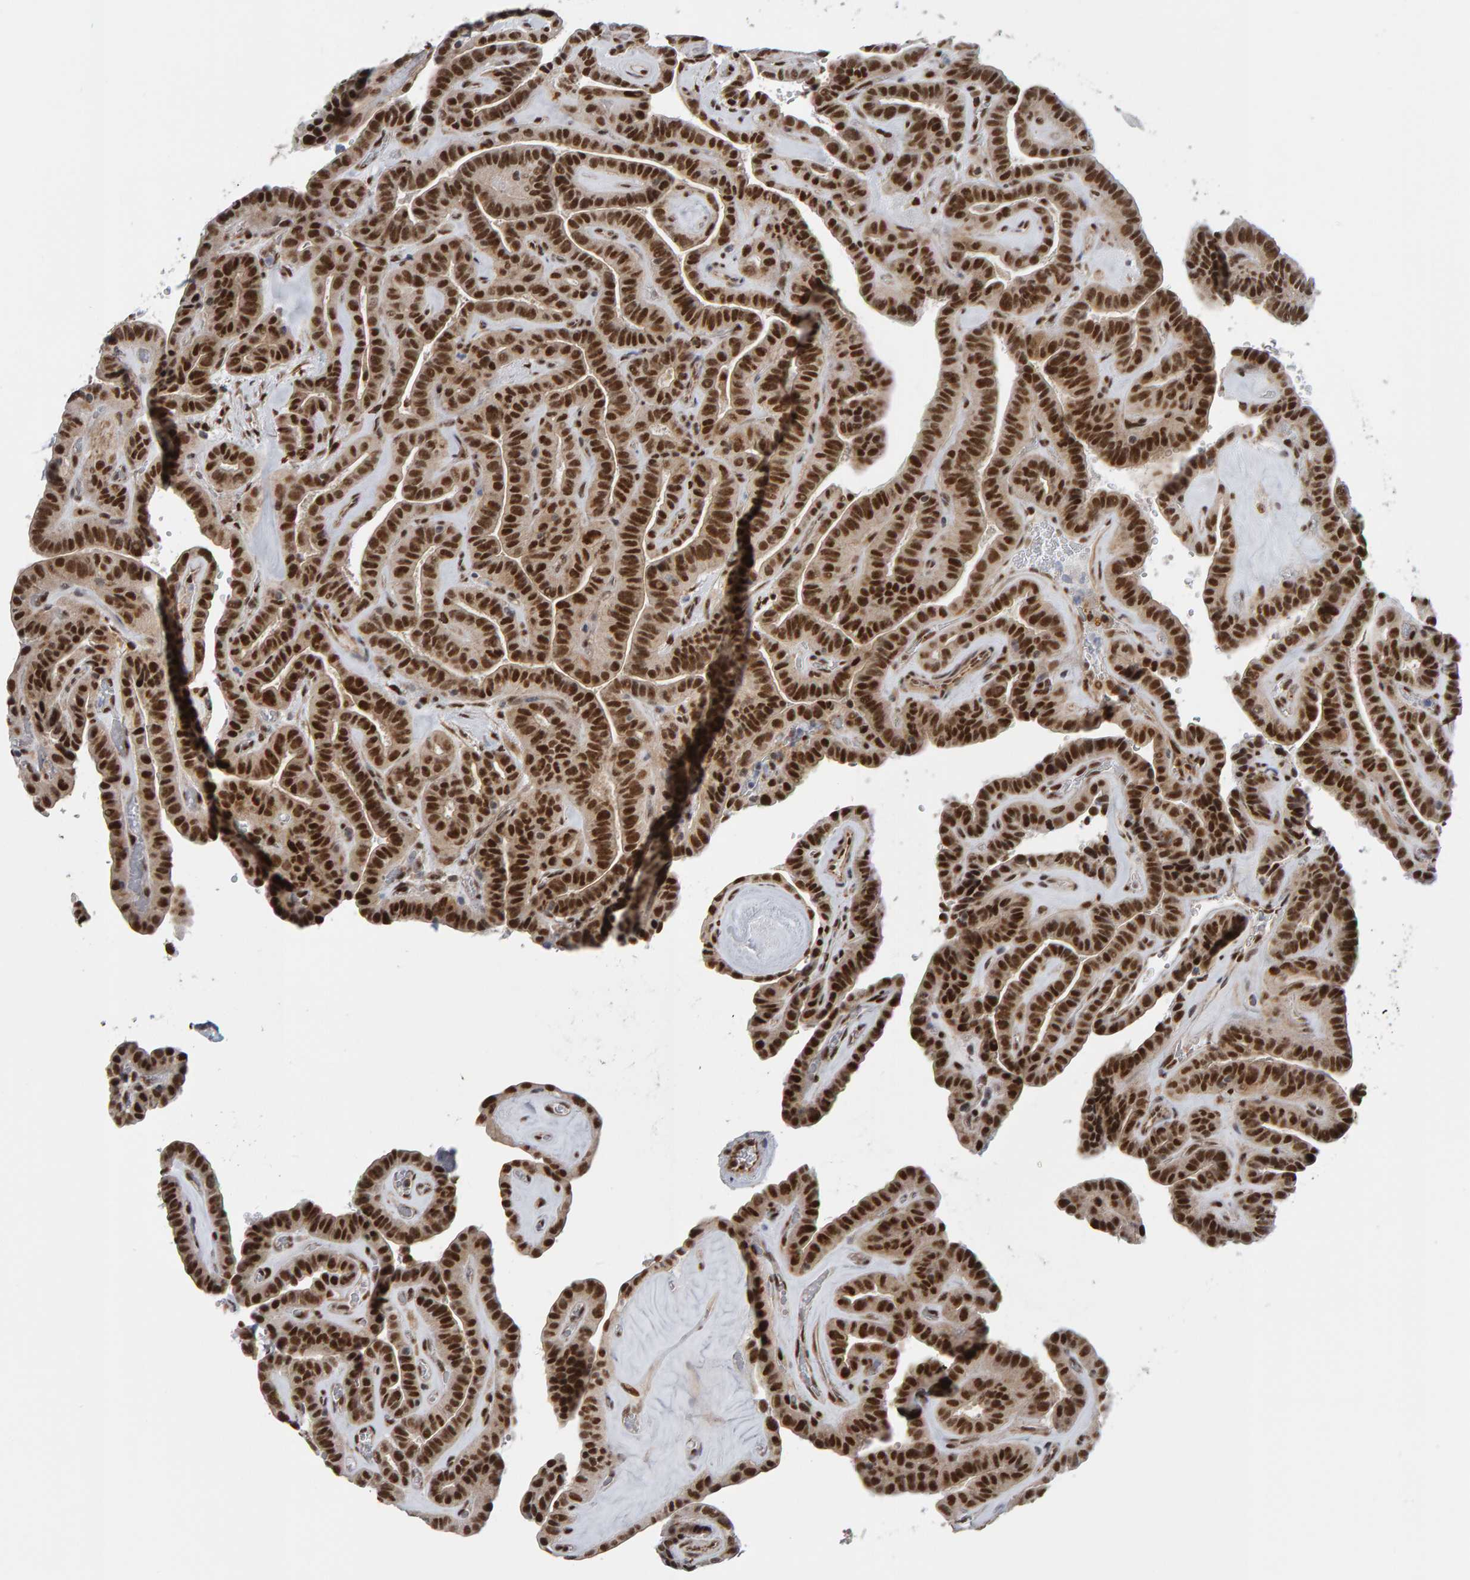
{"staining": {"intensity": "strong", "quantity": ">75%", "location": "nuclear"}, "tissue": "thyroid cancer", "cell_type": "Tumor cells", "image_type": "cancer", "snomed": [{"axis": "morphology", "description": "Papillary adenocarcinoma, NOS"}, {"axis": "topography", "description": "Thyroid gland"}], "caption": "The immunohistochemical stain highlights strong nuclear staining in tumor cells of thyroid papillary adenocarcinoma tissue.", "gene": "ATF7IP", "patient": {"sex": "male", "age": 77}}